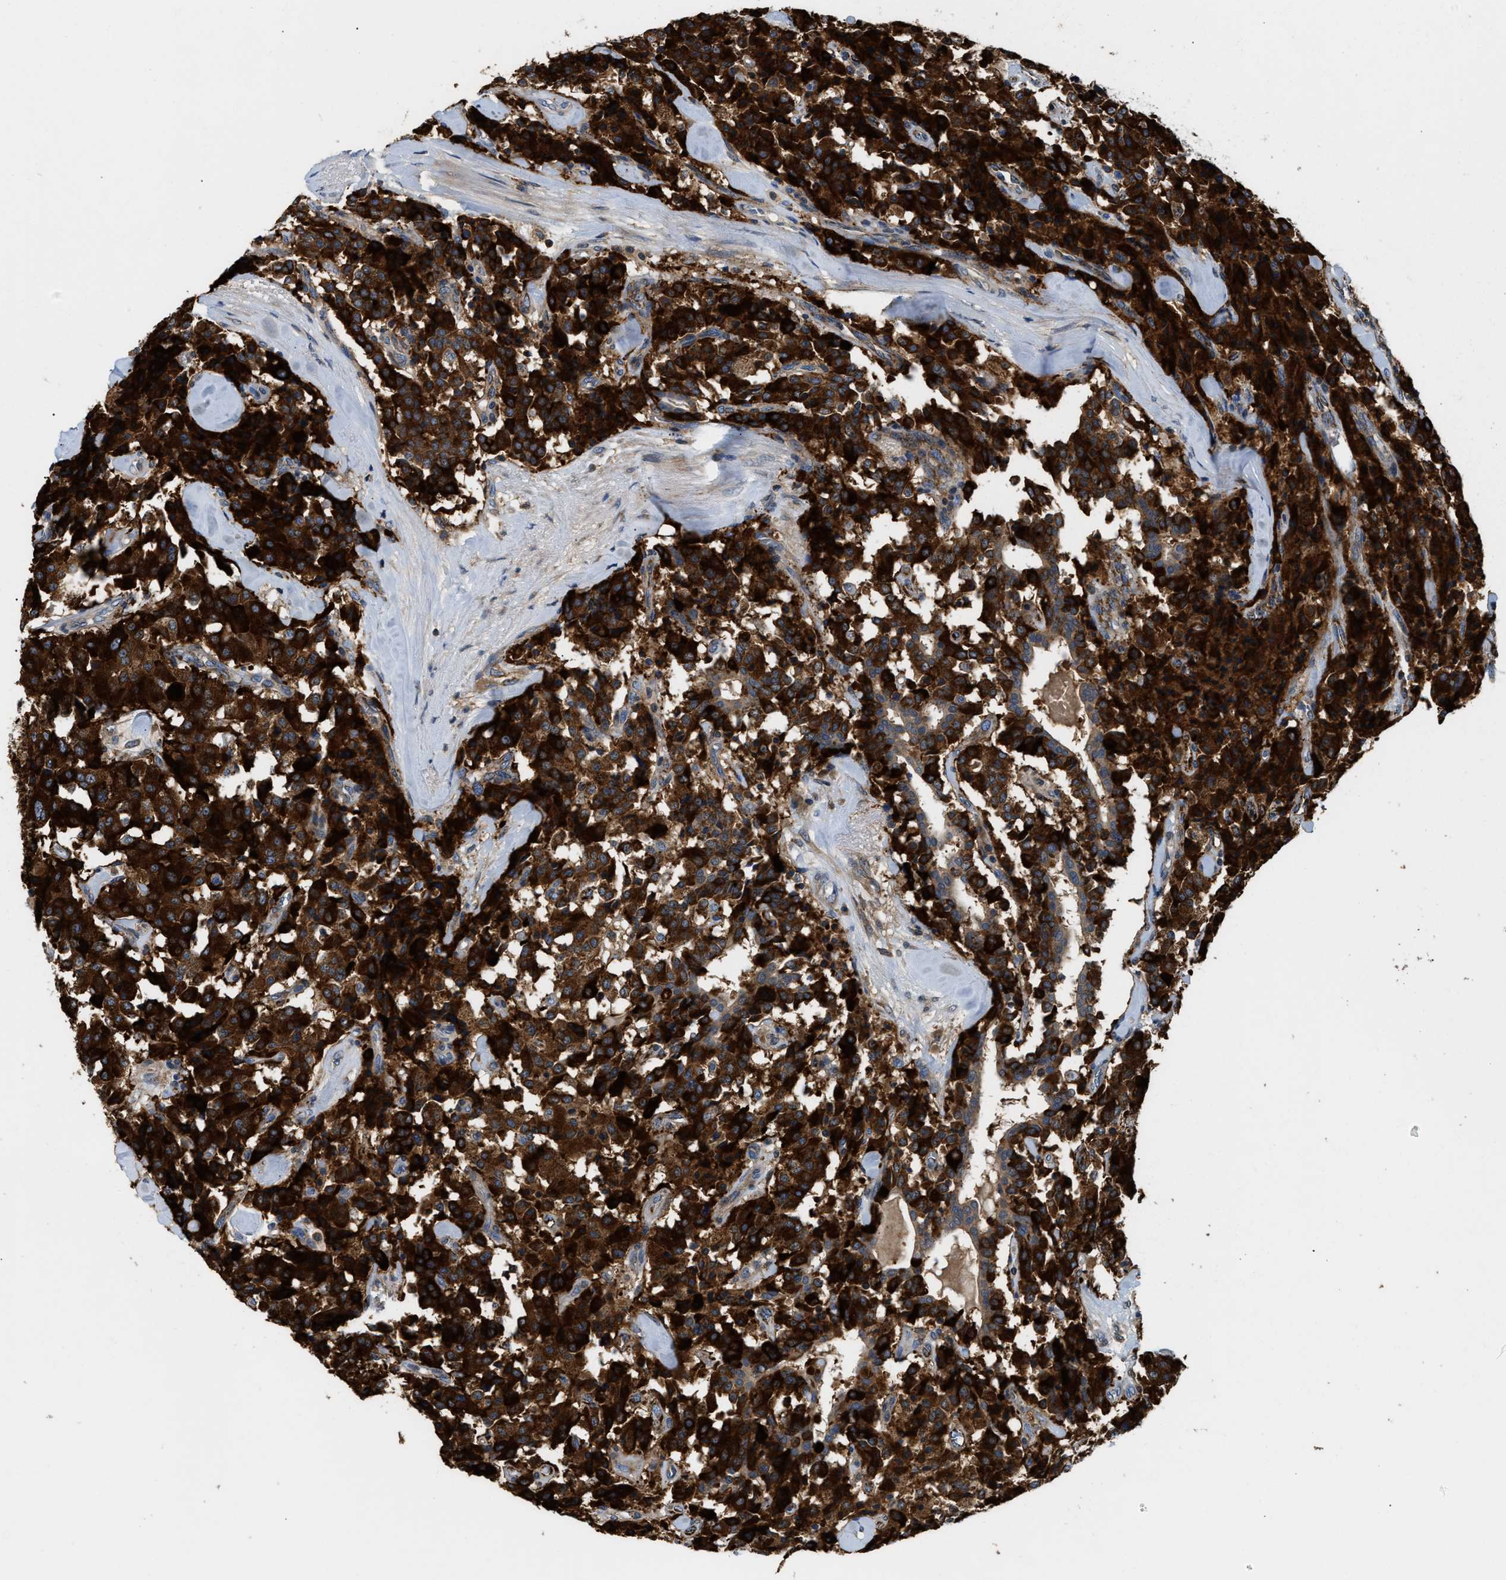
{"staining": {"intensity": "strong", "quantity": ">75%", "location": "cytoplasmic/membranous"}, "tissue": "carcinoid", "cell_type": "Tumor cells", "image_type": "cancer", "snomed": [{"axis": "morphology", "description": "Carcinoid, malignant, NOS"}, {"axis": "topography", "description": "Lung"}], "caption": "A brown stain highlights strong cytoplasmic/membranous positivity of a protein in human carcinoid tumor cells.", "gene": "CCM2", "patient": {"sex": "male", "age": 30}}